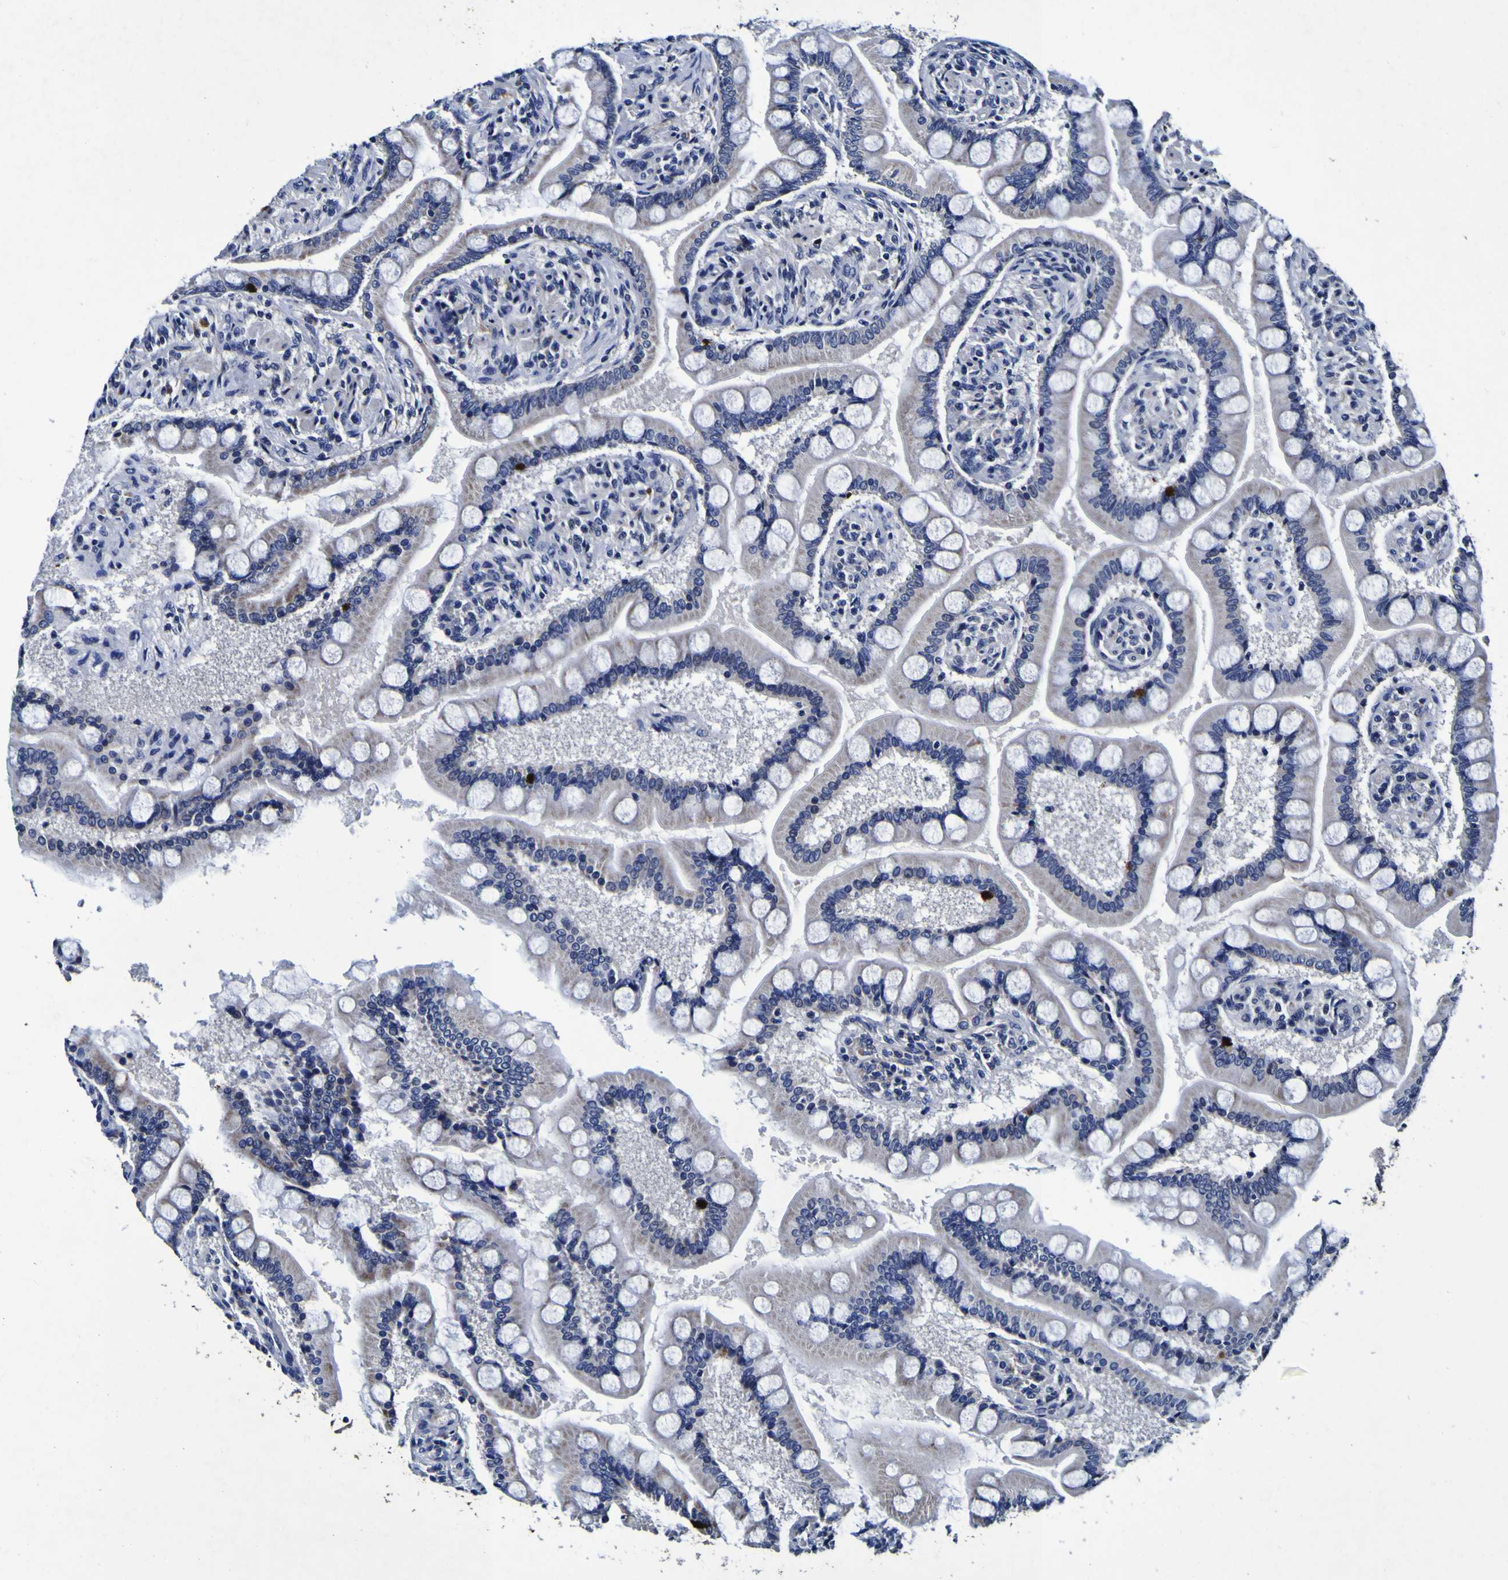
{"staining": {"intensity": "weak", "quantity": "<25%", "location": "cytoplasmic/membranous"}, "tissue": "small intestine", "cell_type": "Glandular cells", "image_type": "normal", "snomed": [{"axis": "morphology", "description": "Normal tissue, NOS"}, {"axis": "topography", "description": "Small intestine"}], "caption": "The photomicrograph displays no staining of glandular cells in unremarkable small intestine.", "gene": "PANK4", "patient": {"sex": "male", "age": 41}}